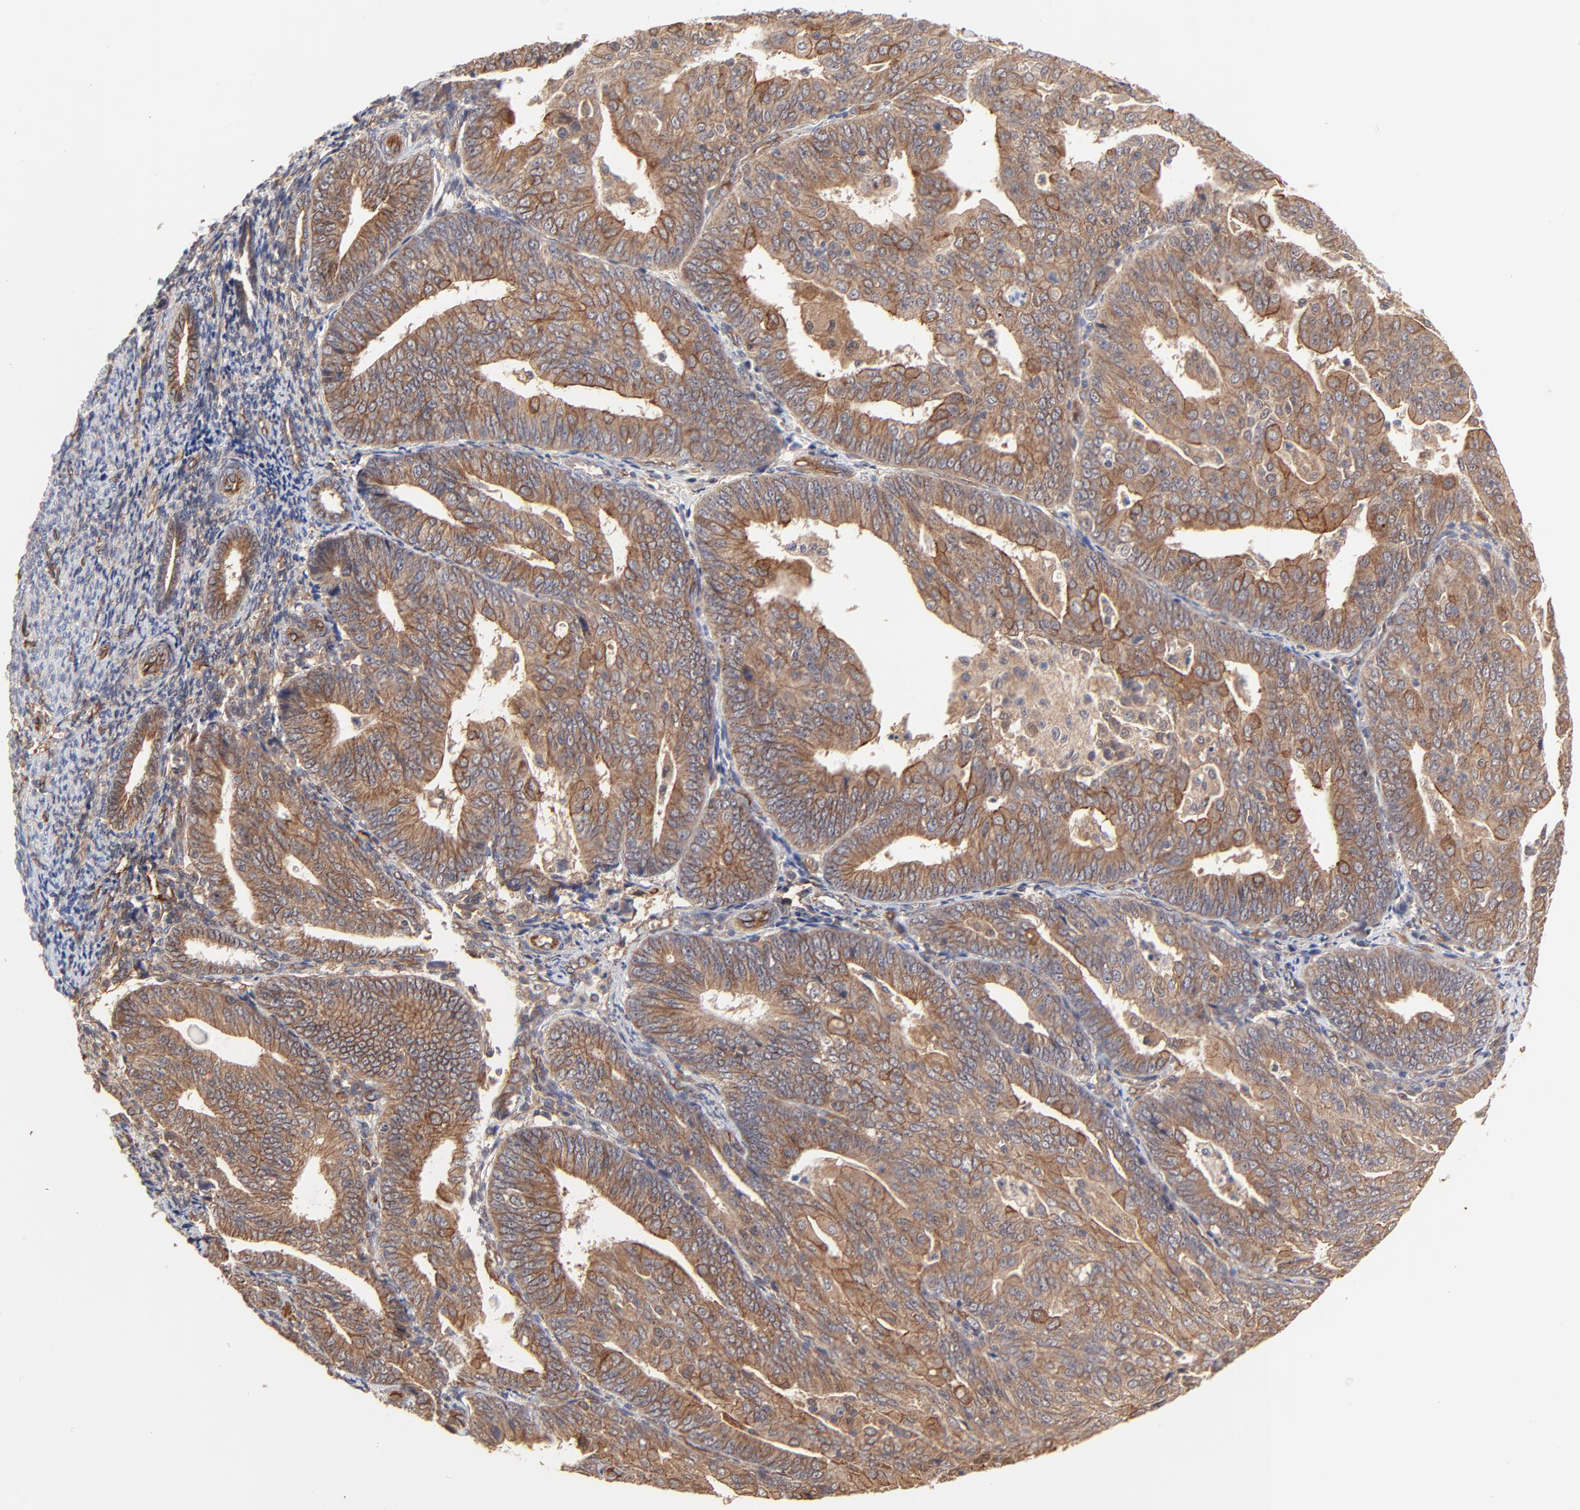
{"staining": {"intensity": "moderate", "quantity": ">75%", "location": "cytoplasmic/membranous"}, "tissue": "endometrial cancer", "cell_type": "Tumor cells", "image_type": "cancer", "snomed": [{"axis": "morphology", "description": "Adenocarcinoma, NOS"}, {"axis": "topography", "description": "Endometrium"}], "caption": "Adenocarcinoma (endometrial) was stained to show a protein in brown. There is medium levels of moderate cytoplasmic/membranous positivity in about >75% of tumor cells.", "gene": "ARMT1", "patient": {"sex": "female", "age": 56}}